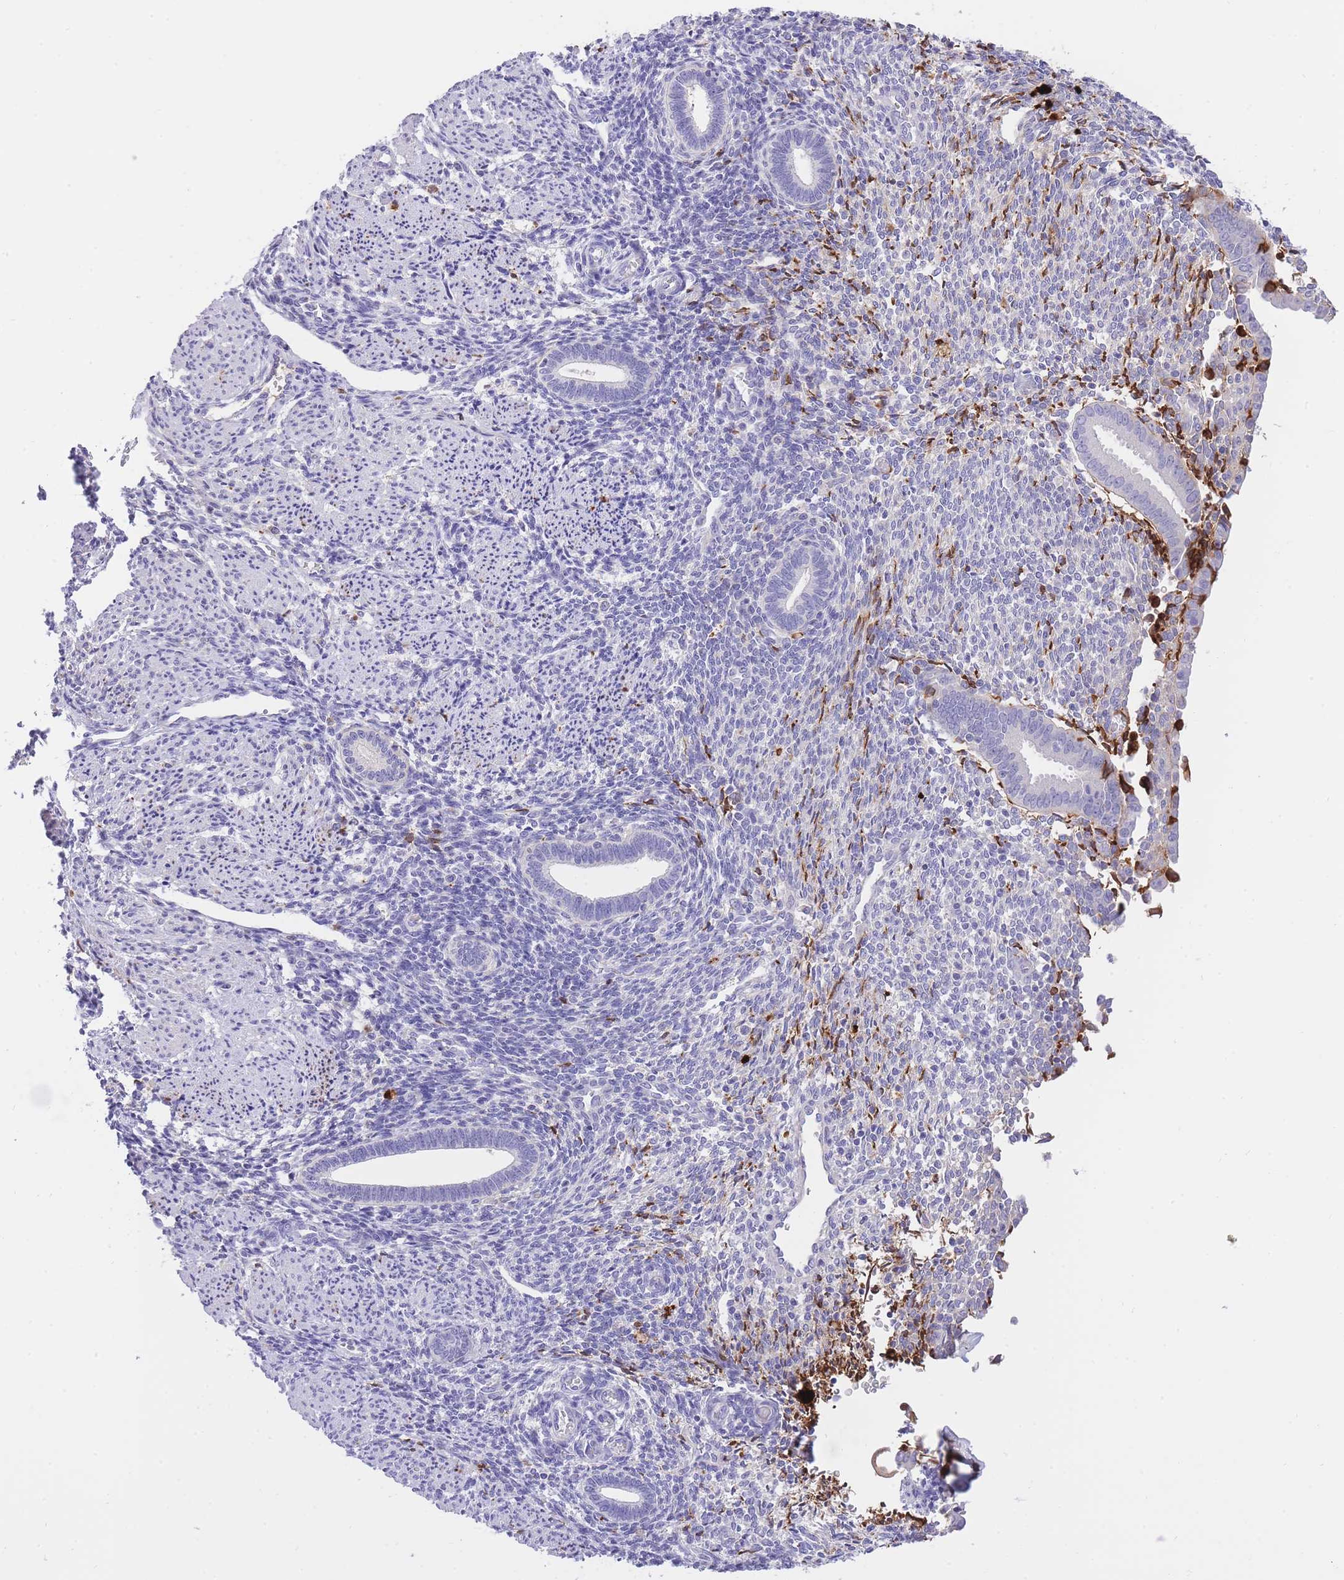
{"staining": {"intensity": "negative", "quantity": "none", "location": "none"}, "tissue": "endometrium", "cell_type": "Cells in endometrial stroma", "image_type": "normal", "snomed": [{"axis": "morphology", "description": "Normal tissue, NOS"}, {"axis": "topography", "description": "Endometrium"}], "caption": "Endometrium stained for a protein using immunohistochemistry displays no positivity cells in endometrial stroma.", "gene": "HRG", "patient": {"sex": "female", "age": 32}}